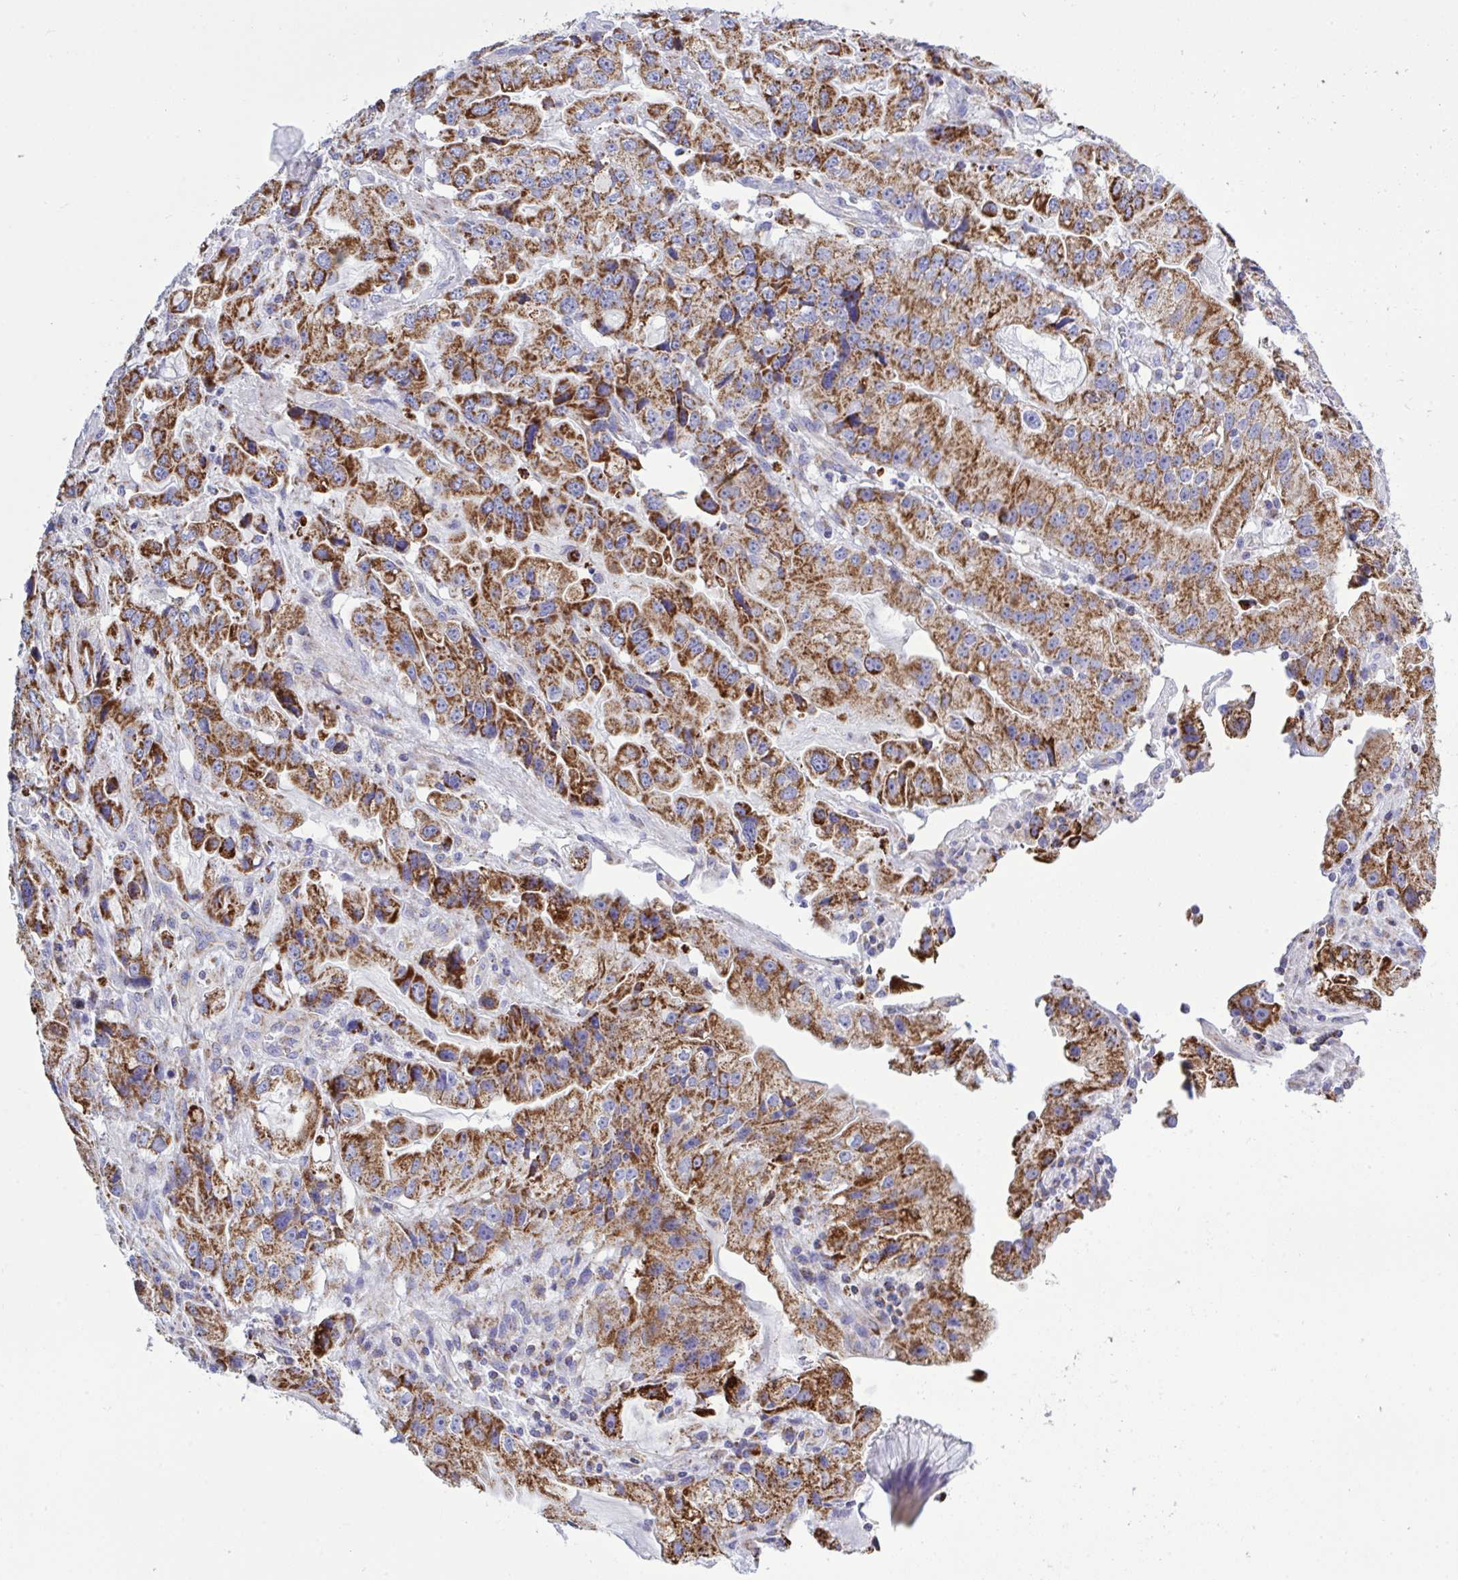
{"staining": {"intensity": "strong", "quantity": ">75%", "location": "cytoplasmic/membranous"}, "tissue": "stomach cancer", "cell_type": "Tumor cells", "image_type": "cancer", "snomed": [{"axis": "morphology", "description": "Adenocarcinoma, NOS"}, {"axis": "topography", "description": "Stomach, lower"}], "caption": "Stomach cancer stained with a protein marker shows strong staining in tumor cells.", "gene": "HSPE1", "patient": {"sex": "female", "age": 93}}